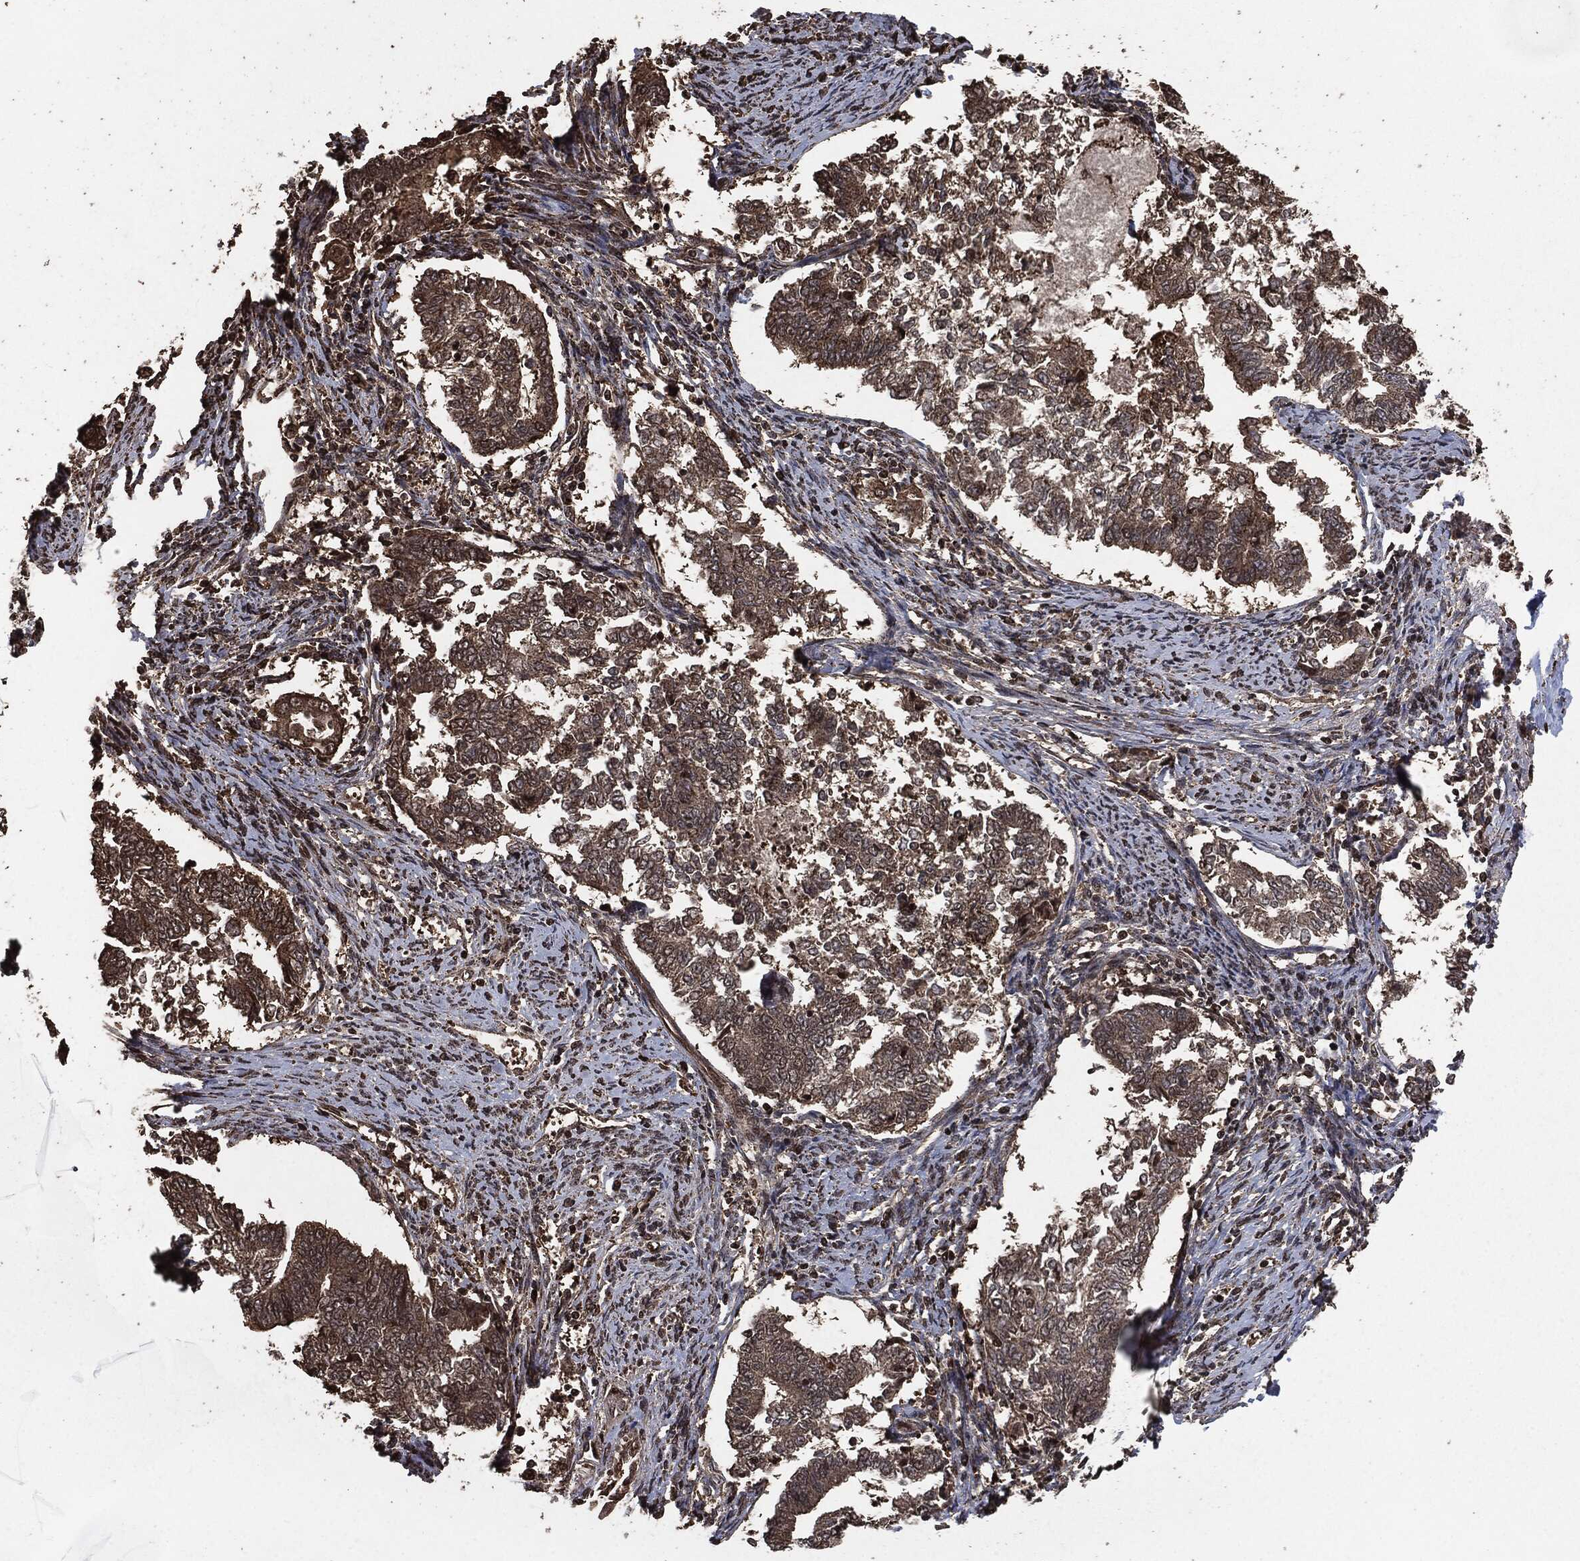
{"staining": {"intensity": "moderate", "quantity": "25%-75%", "location": "cytoplasmic/membranous"}, "tissue": "endometrial cancer", "cell_type": "Tumor cells", "image_type": "cancer", "snomed": [{"axis": "morphology", "description": "Adenocarcinoma, NOS"}, {"axis": "topography", "description": "Endometrium"}], "caption": "Endometrial adenocarcinoma was stained to show a protein in brown. There is medium levels of moderate cytoplasmic/membranous staining in approximately 25%-75% of tumor cells. (Stains: DAB in brown, nuclei in blue, Microscopy: brightfield microscopy at high magnification).", "gene": "EGFR", "patient": {"sex": "female", "age": 65}}